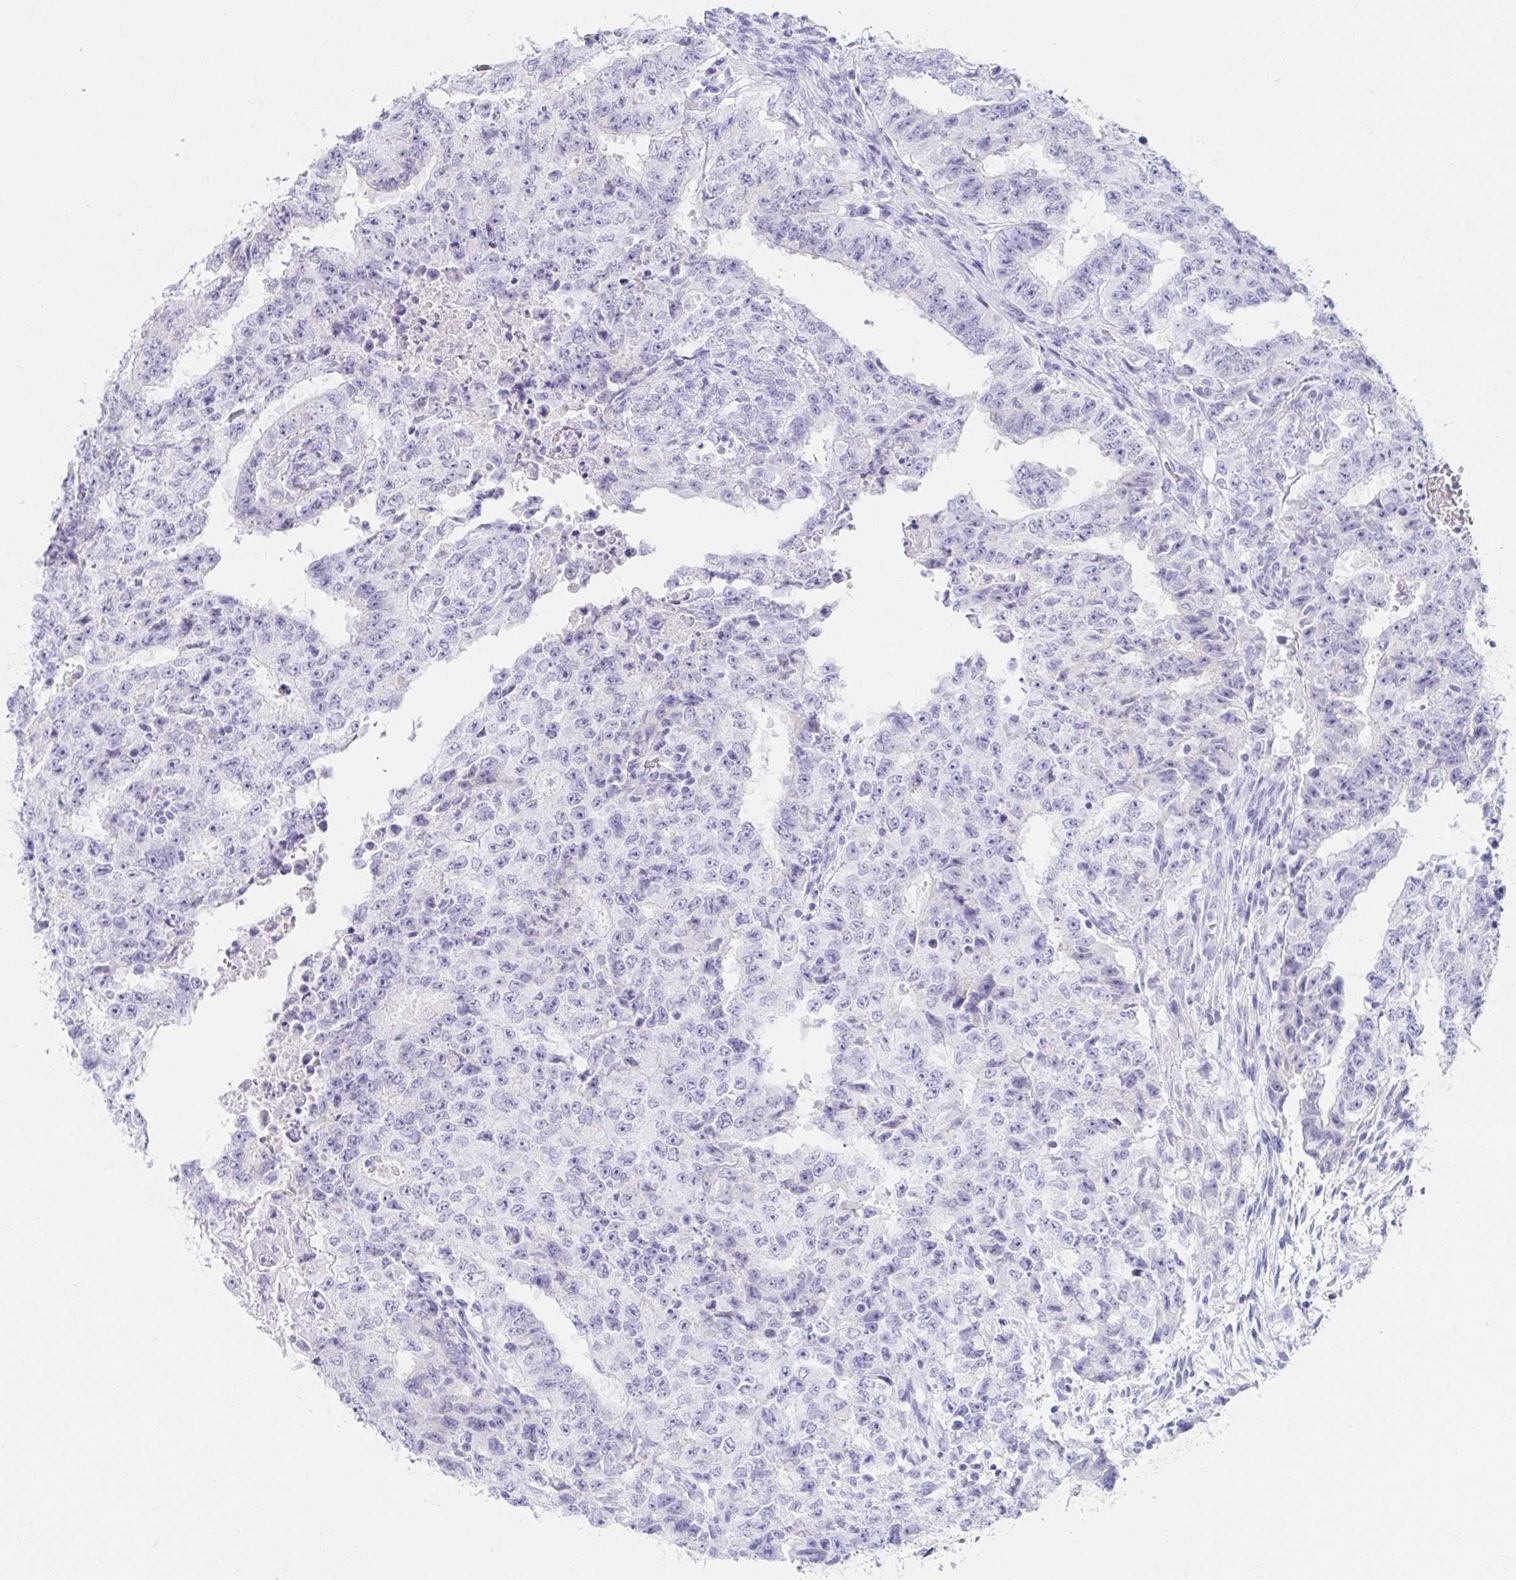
{"staining": {"intensity": "negative", "quantity": "none", "location": "none"}, "tissue": "testis cancer", "cell_type": "Tumor cells", "image_type": "cancer", "snomed": [{"axis": "morphology", "description": "Carcinoma, Embryonal, NOS"}, {"axis": "topography", "description": "Testis"}], "caption": "Immunohistochemistry (IHC) photomicrograph of testis embryonal carcinoma stained for a protein (brown), which shows no positivity in tumor cells.", "gene": "DPEP3", "patient": {"sex": "male", "age": 24}}